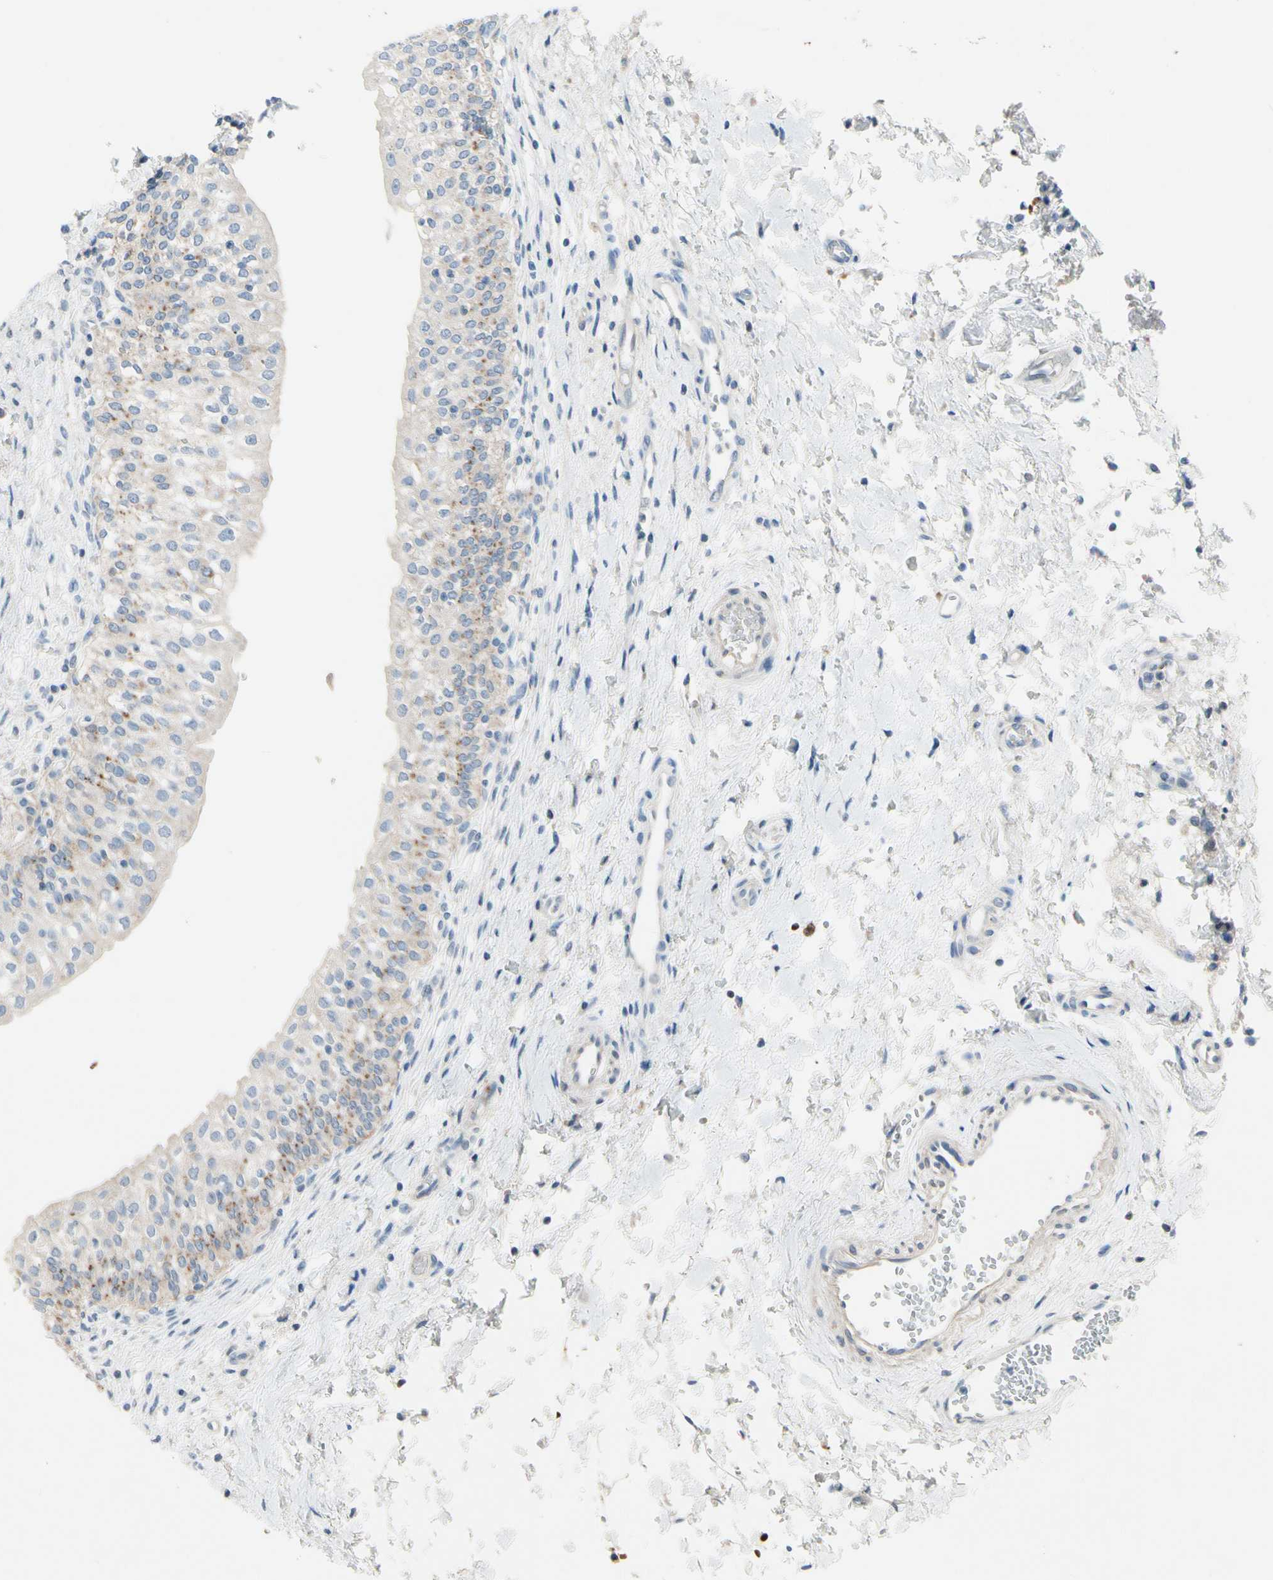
{"staining": {"intensity": "moderate", "quantity": "25%-75%", "location": "cytoplasmic/membranous"}, "tissue": "urinary bladder", "cell_type": "Urothelial cells", "image_type": "normal", "snomed": [{"axis": "morphology", "description": "Normal tissue, NOS"}, {"axis": "topography", "description": "Urinary bladder"}], "caption": "Immunohistochemical staining of normal urinary bladder shows medium levels of moderate cytoplasmic/membranous positivity in approximately 25%-75% of urothelial cells. Using DAB (3,3'-diaminobenzidine) (brown) and hematoxylin (blue) stains, captured at high magnification using brightfield microscopy.", "gene": "RETSAT", "patient": {"sex": "male", "age": 55}}